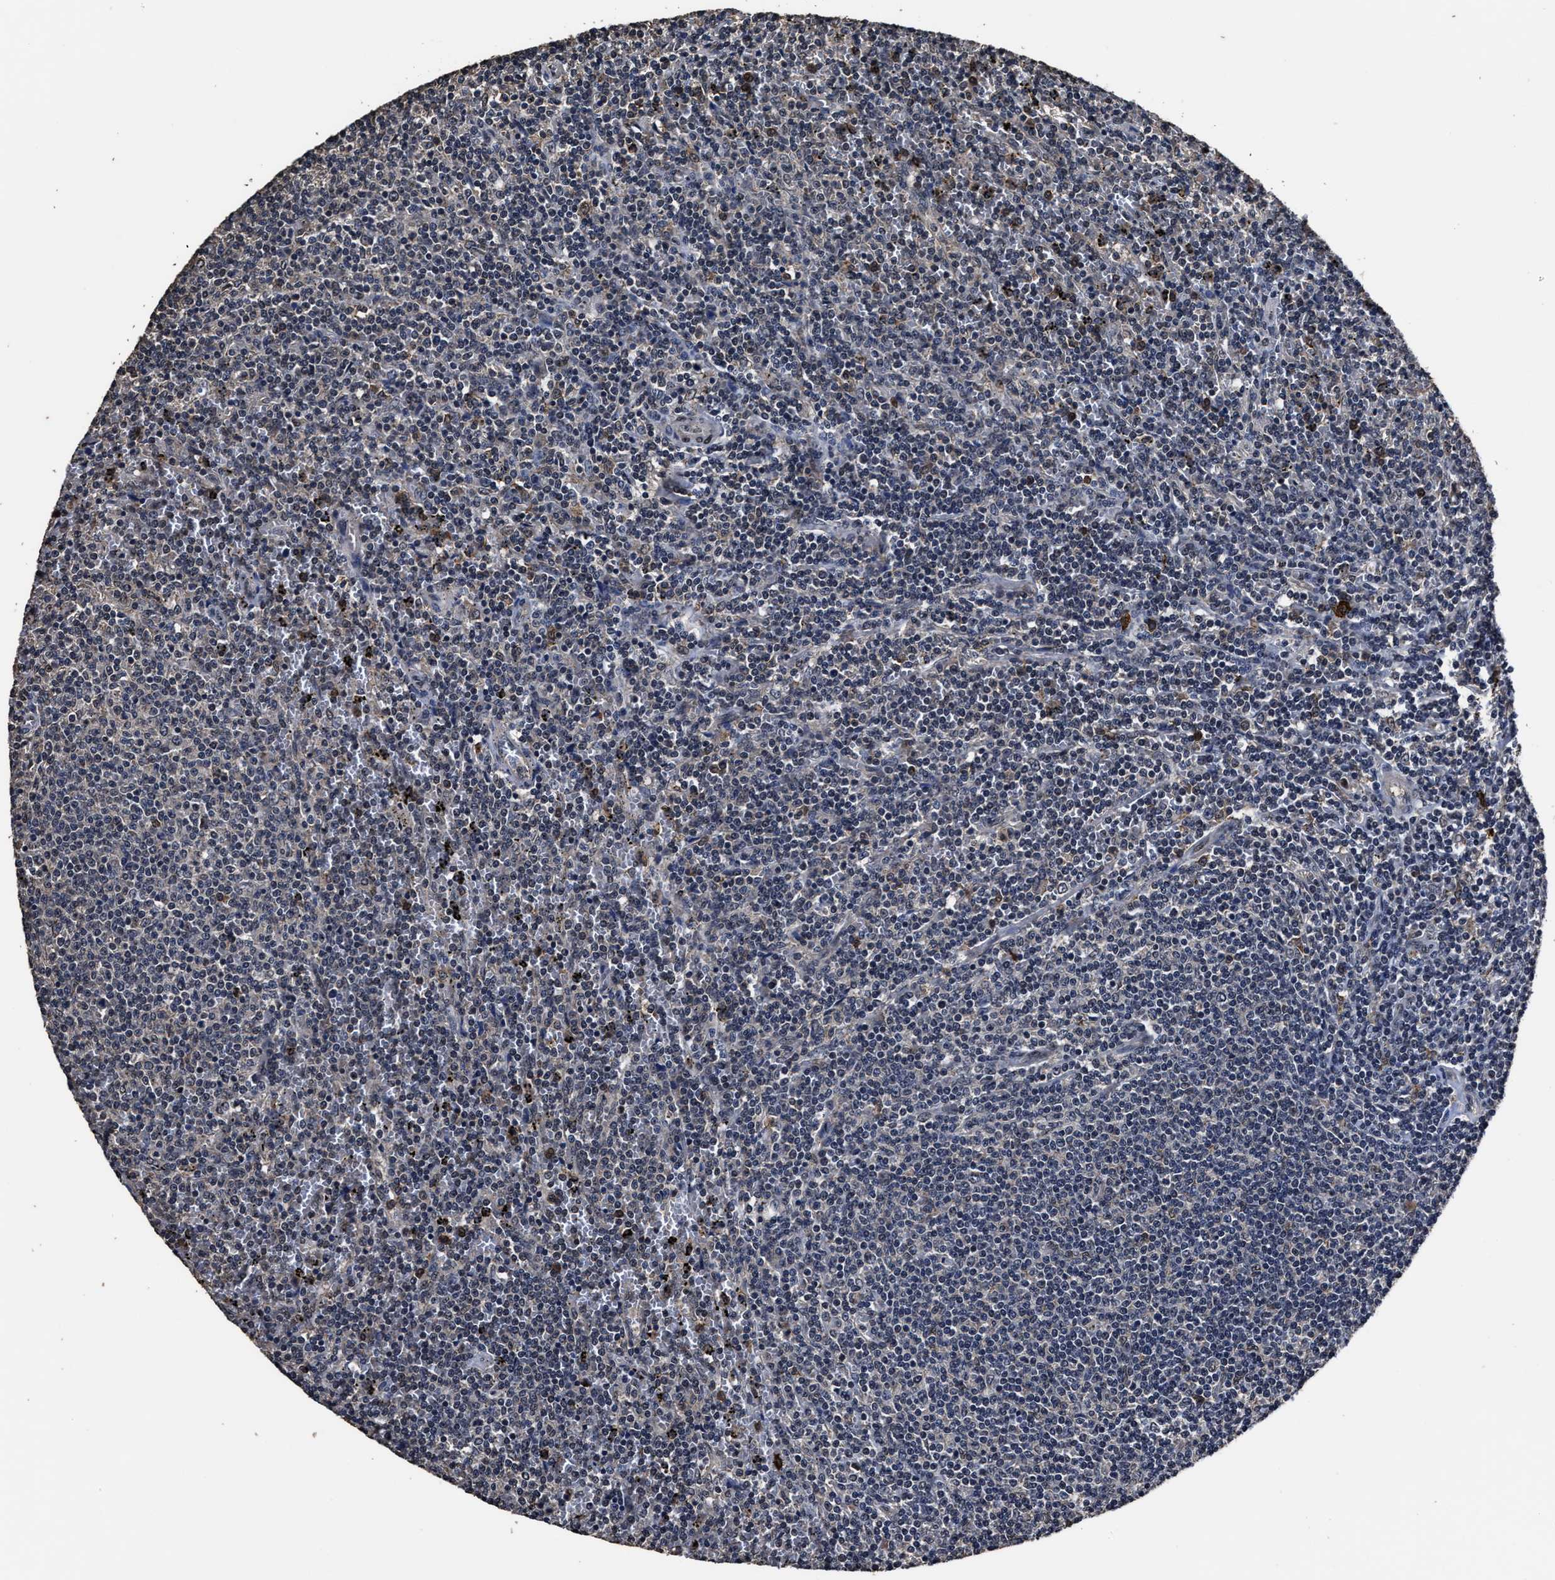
{"staining": {"intensity": "negative", "quantity": "none", "location": "none"}, "tissue": "lymphoma", "cell_type": "Tumor cells", "image_type": "cancer", "snomed": [{"axis": "morphology", "description": "Malignant lymphoma, non-Hodgkin's type, Low grade"}, {"axis": "topography", "description": "Spleen"}], "caption": "Immunohistochemistry (IHC) histopathology image of human malignant lymphoma, non-Hodgkin's type (low-grade) stained for a protein (brown), which shows no staining in tumor cells.", "gene": "RSBN1L", "patient": {"sex": "female", "age": 50}}